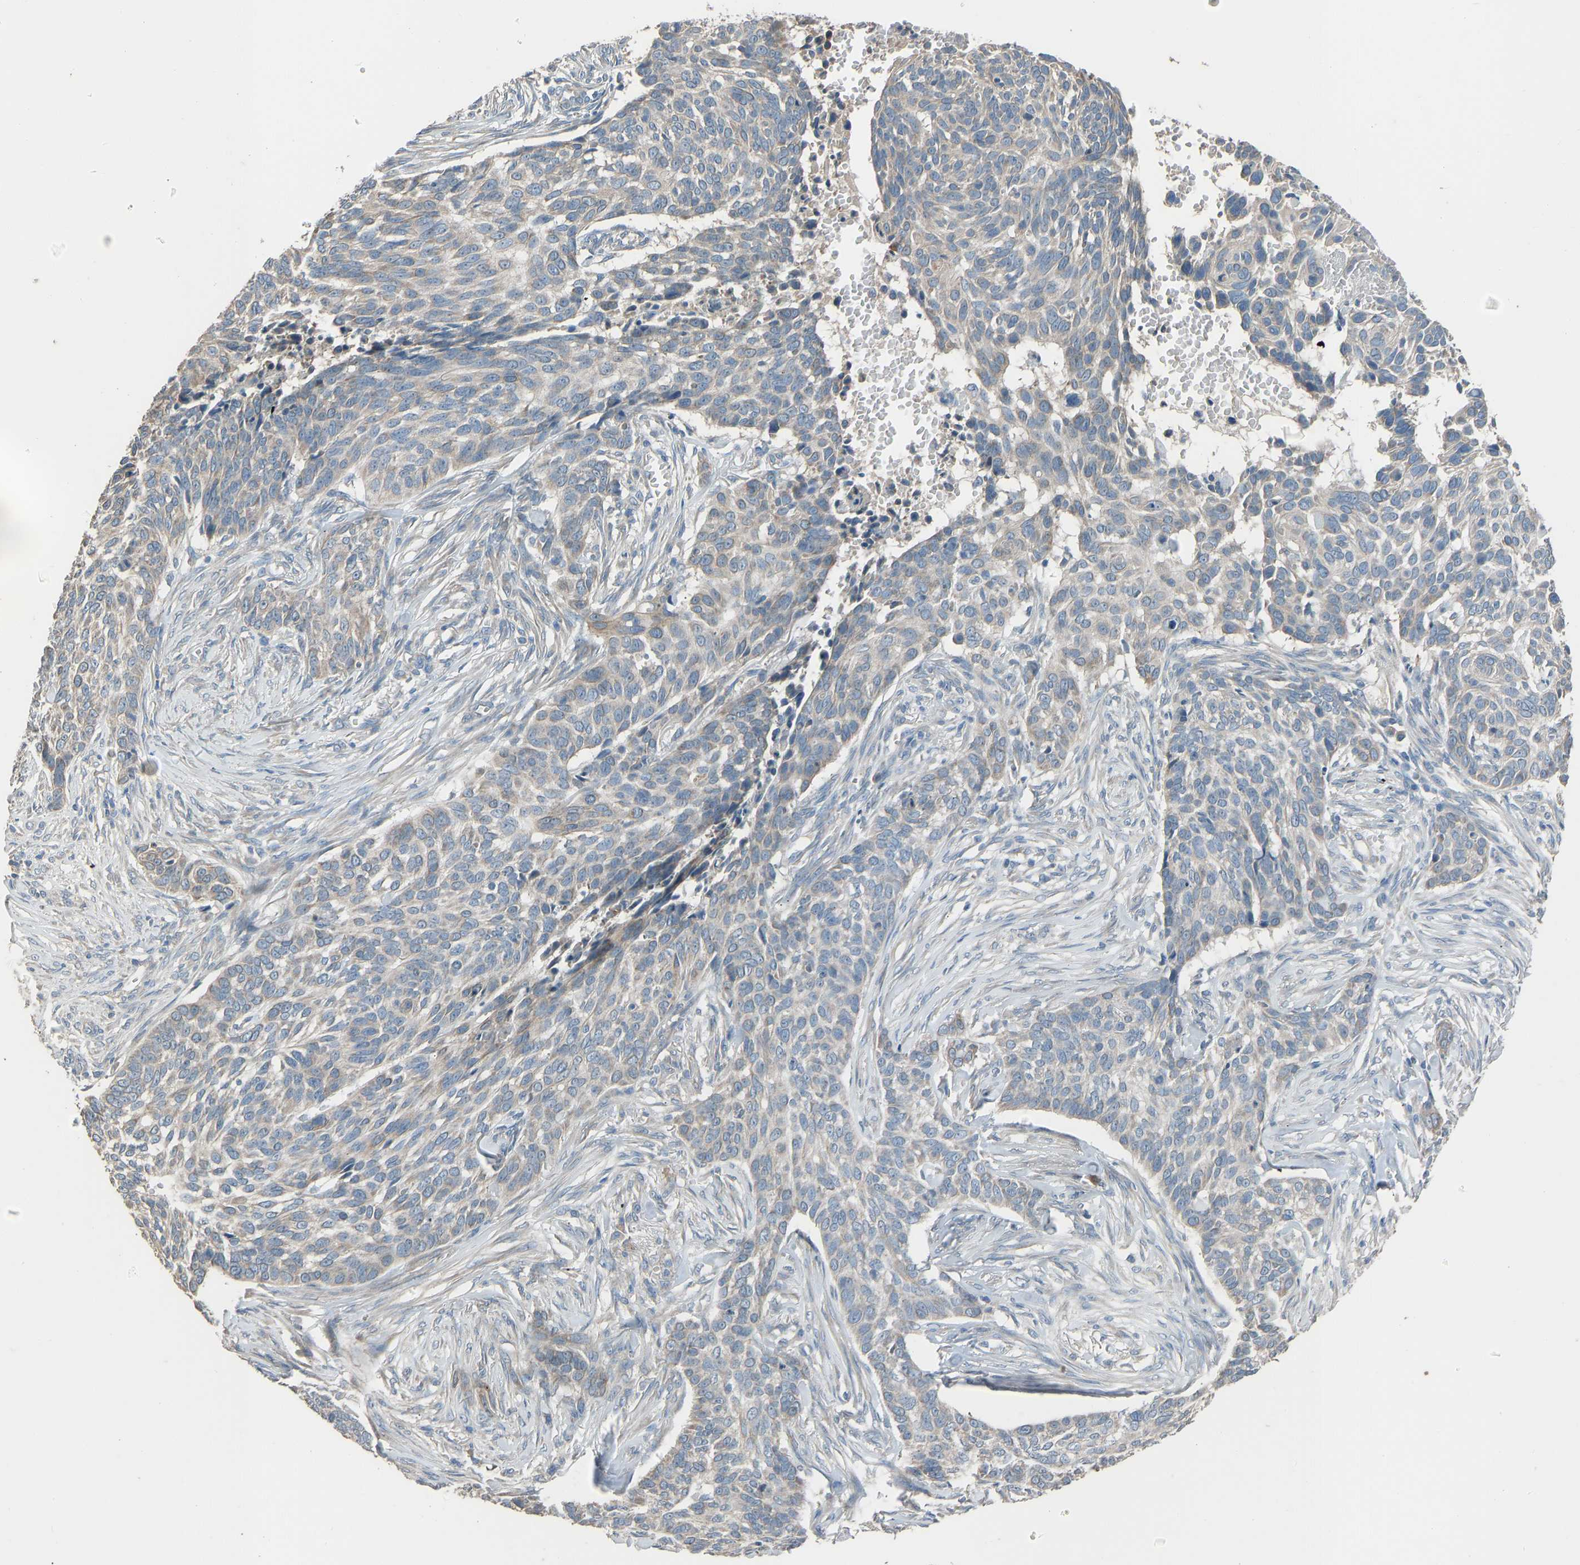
{"staining": {"intensity": "negative", "quantity": "none", "location": "none"}, "tissue": "skin cancer", "cell_type": "Tumor cells", "image_type": "cancer", "snomed": [{"axis": "morphology", "description": "Basal cell carcinoma"}, {"axis": "topography", "description": "Skin"}], "caption": "Tumor cells show no significant positivity in skin cancer (basal cell carcinoma).", "gene": "TGFBR3", "patient": {"sex": "male", "age": 85}}